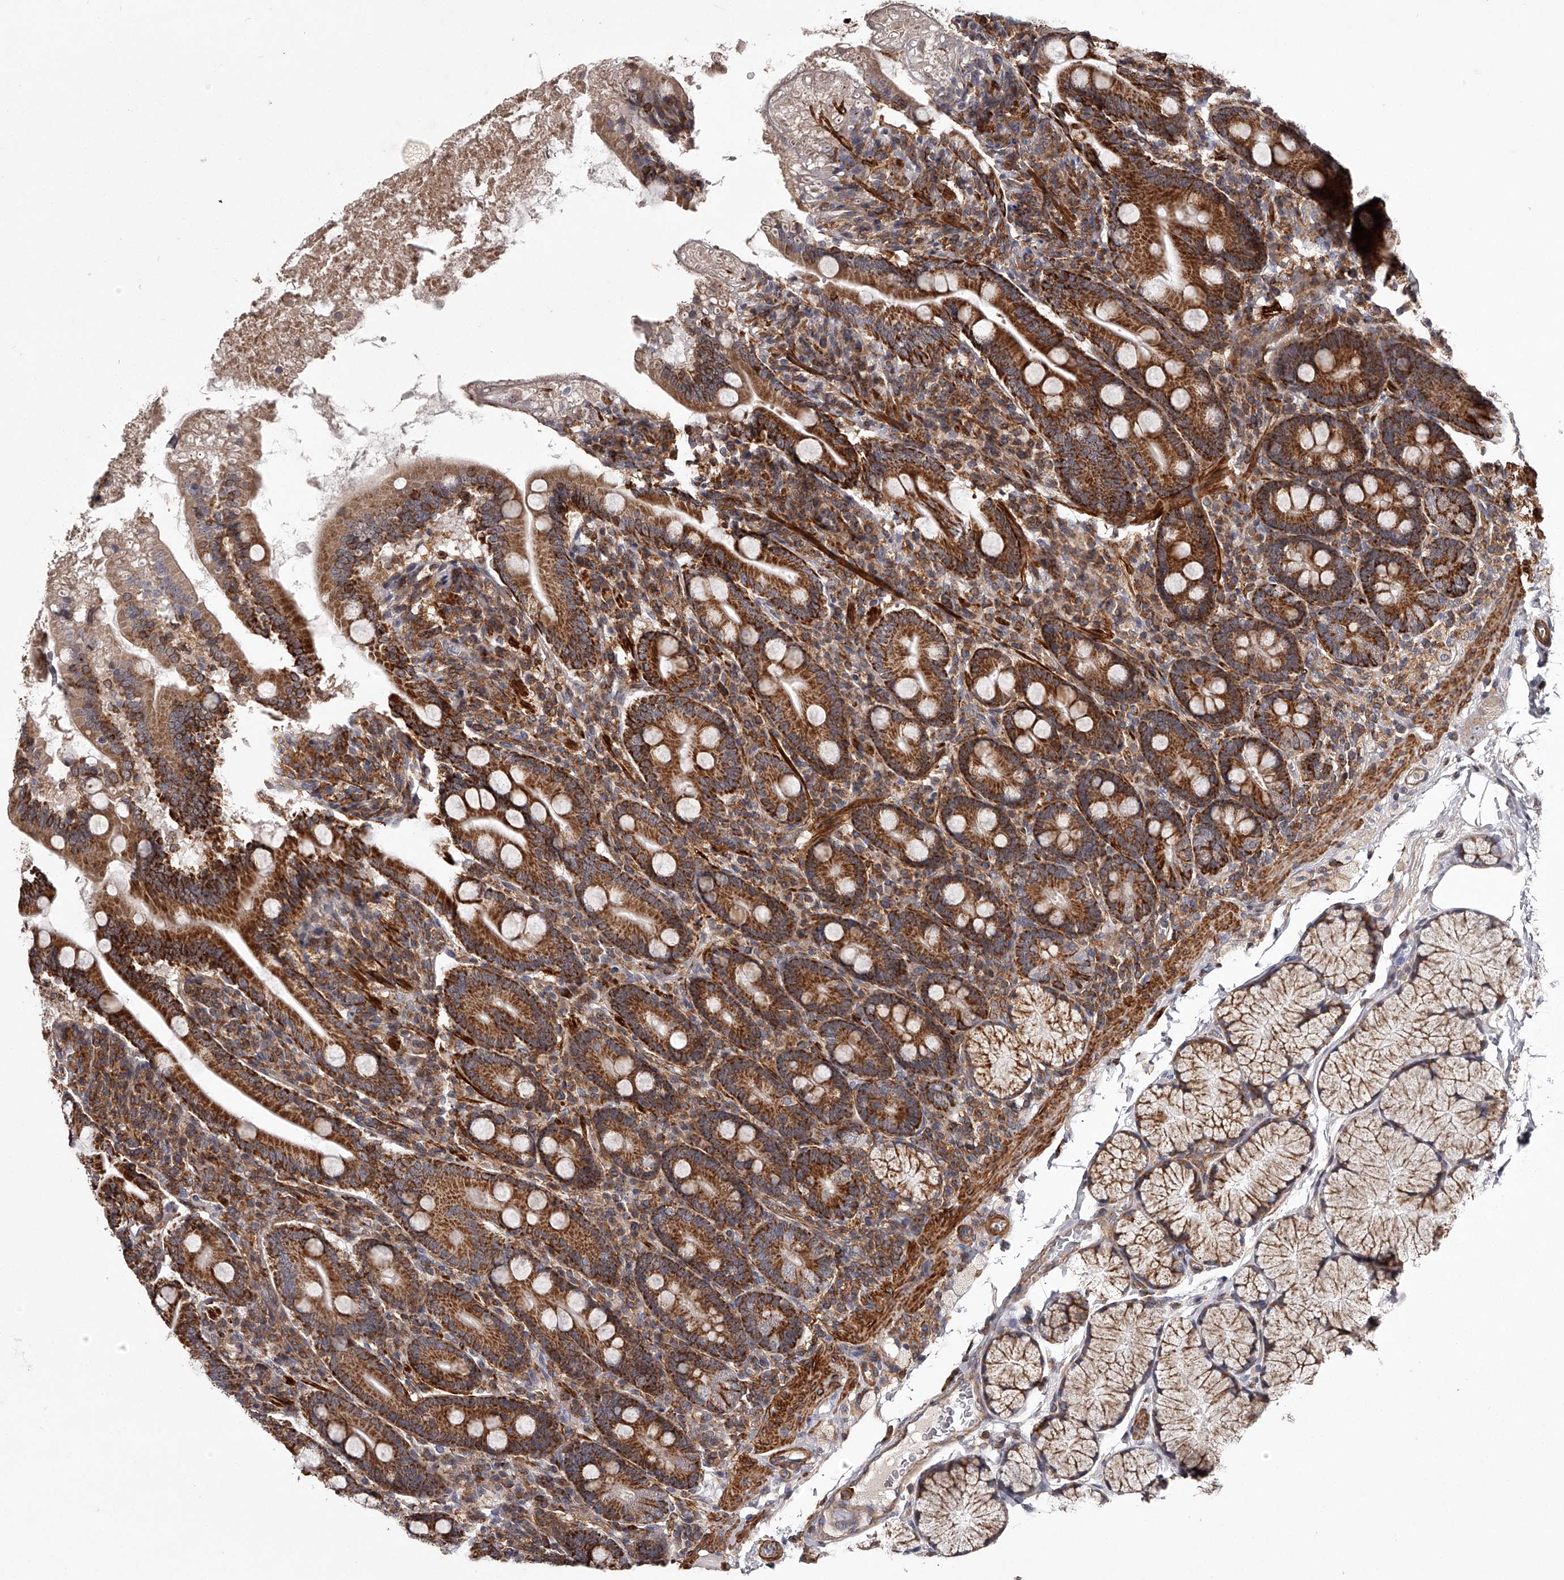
{"staining": {"intensity": "strong", "quantity": ">75%", "location": "cytoplasmic/membranous"}, "tissue": "duodenum", "cell_type": "Glandular cells", "image_type": "normal", "snomed": [{"axis": "morphology", "description": "Normal tissue, NOS"}, {"axis": "topography", "description": "Duodenum"}], "caption": "DAB (3,3'-diaminobenzidine) immunohistochemical staining of benign duodenum displays strong cytoplasmic/membranous protein expression in approximately >75% of glandular cells.", "gene": "RRP36", "patient": {"sex": "male", "age": 35}}